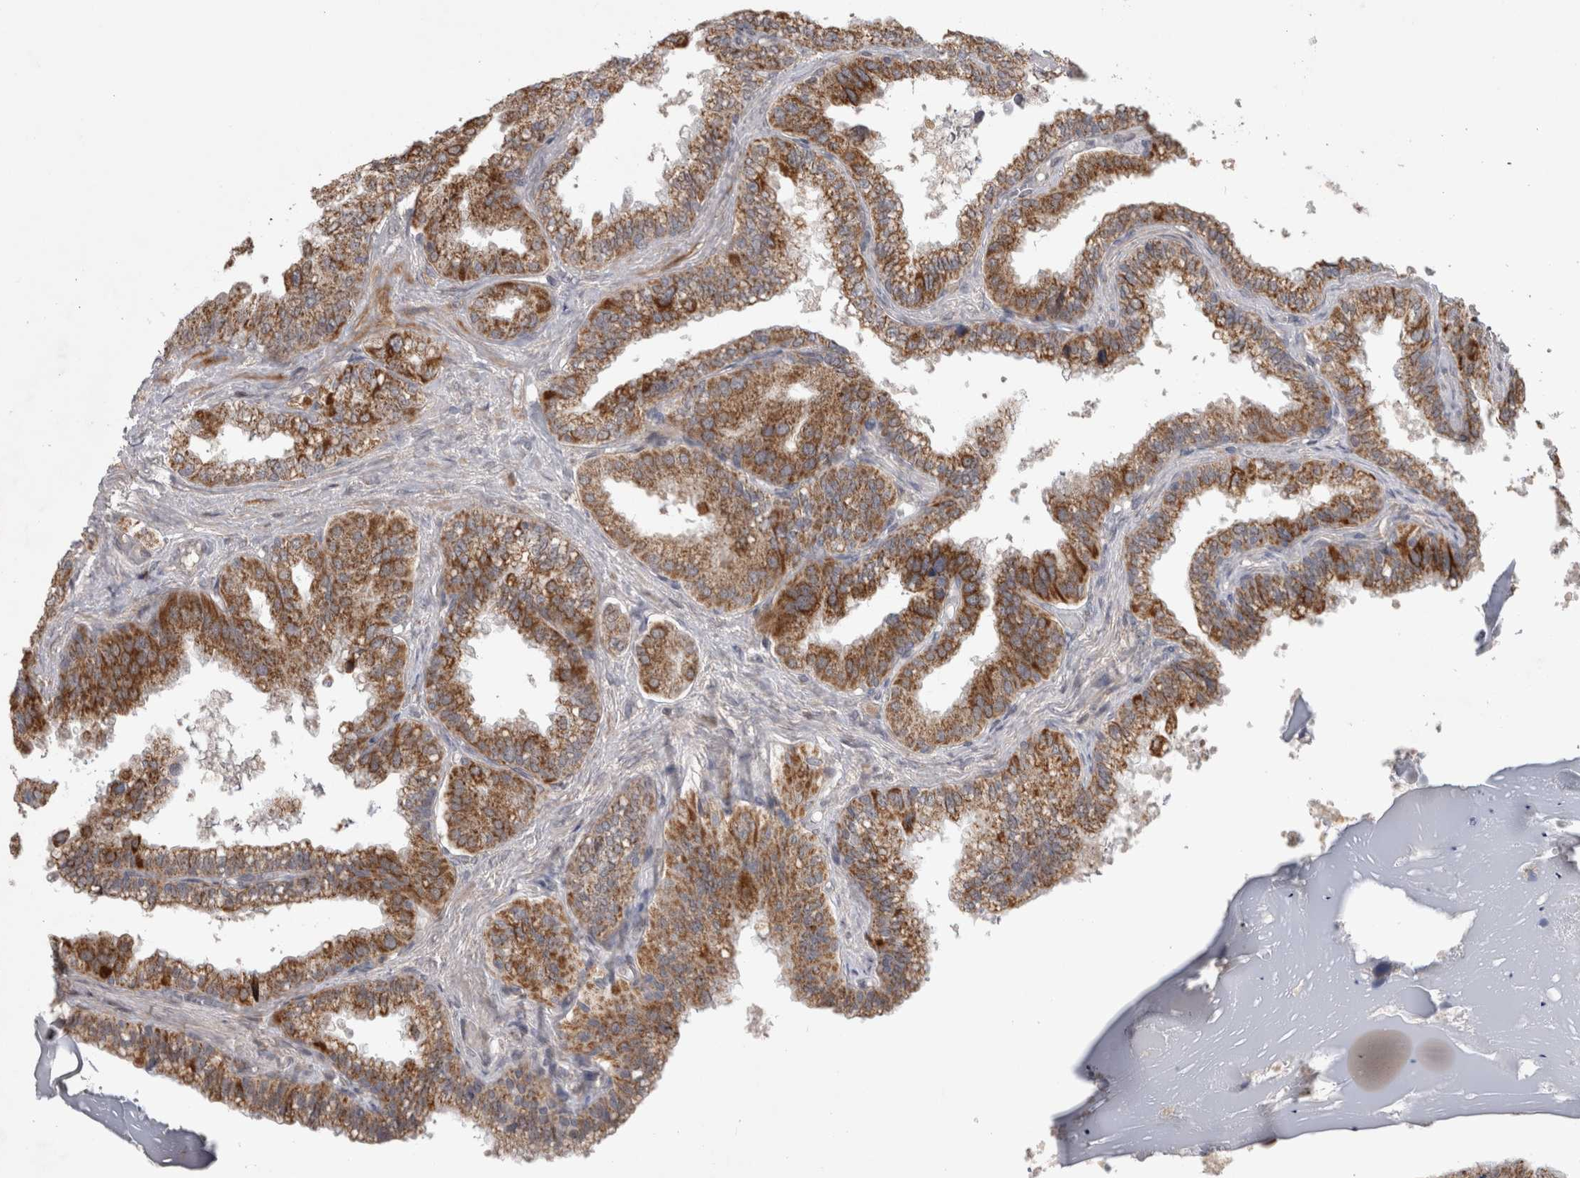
{"staining": {"intensity": "moderate", "quantity": ">75%", "location": "cytoplasmic/membranous"}, "tissue": "seminal vesicle", "cell_type": "Glandular cells", "image_type": "normal", "snomed": [{"axis": "morphology", "description": "Normal tissue, NOS"}, {"axis": "topography", "description": "Seminal veicle"}], "caption": "A high-resolution image shows immunohistochemistry (IHC) staining of normal seminal vesicle, which exhibits moderate cytoplasmic/membranous positivity in about >75% of glandular cells.", "gene": "KCNIP1", "patient": {"sex": "male", "age": 46}}